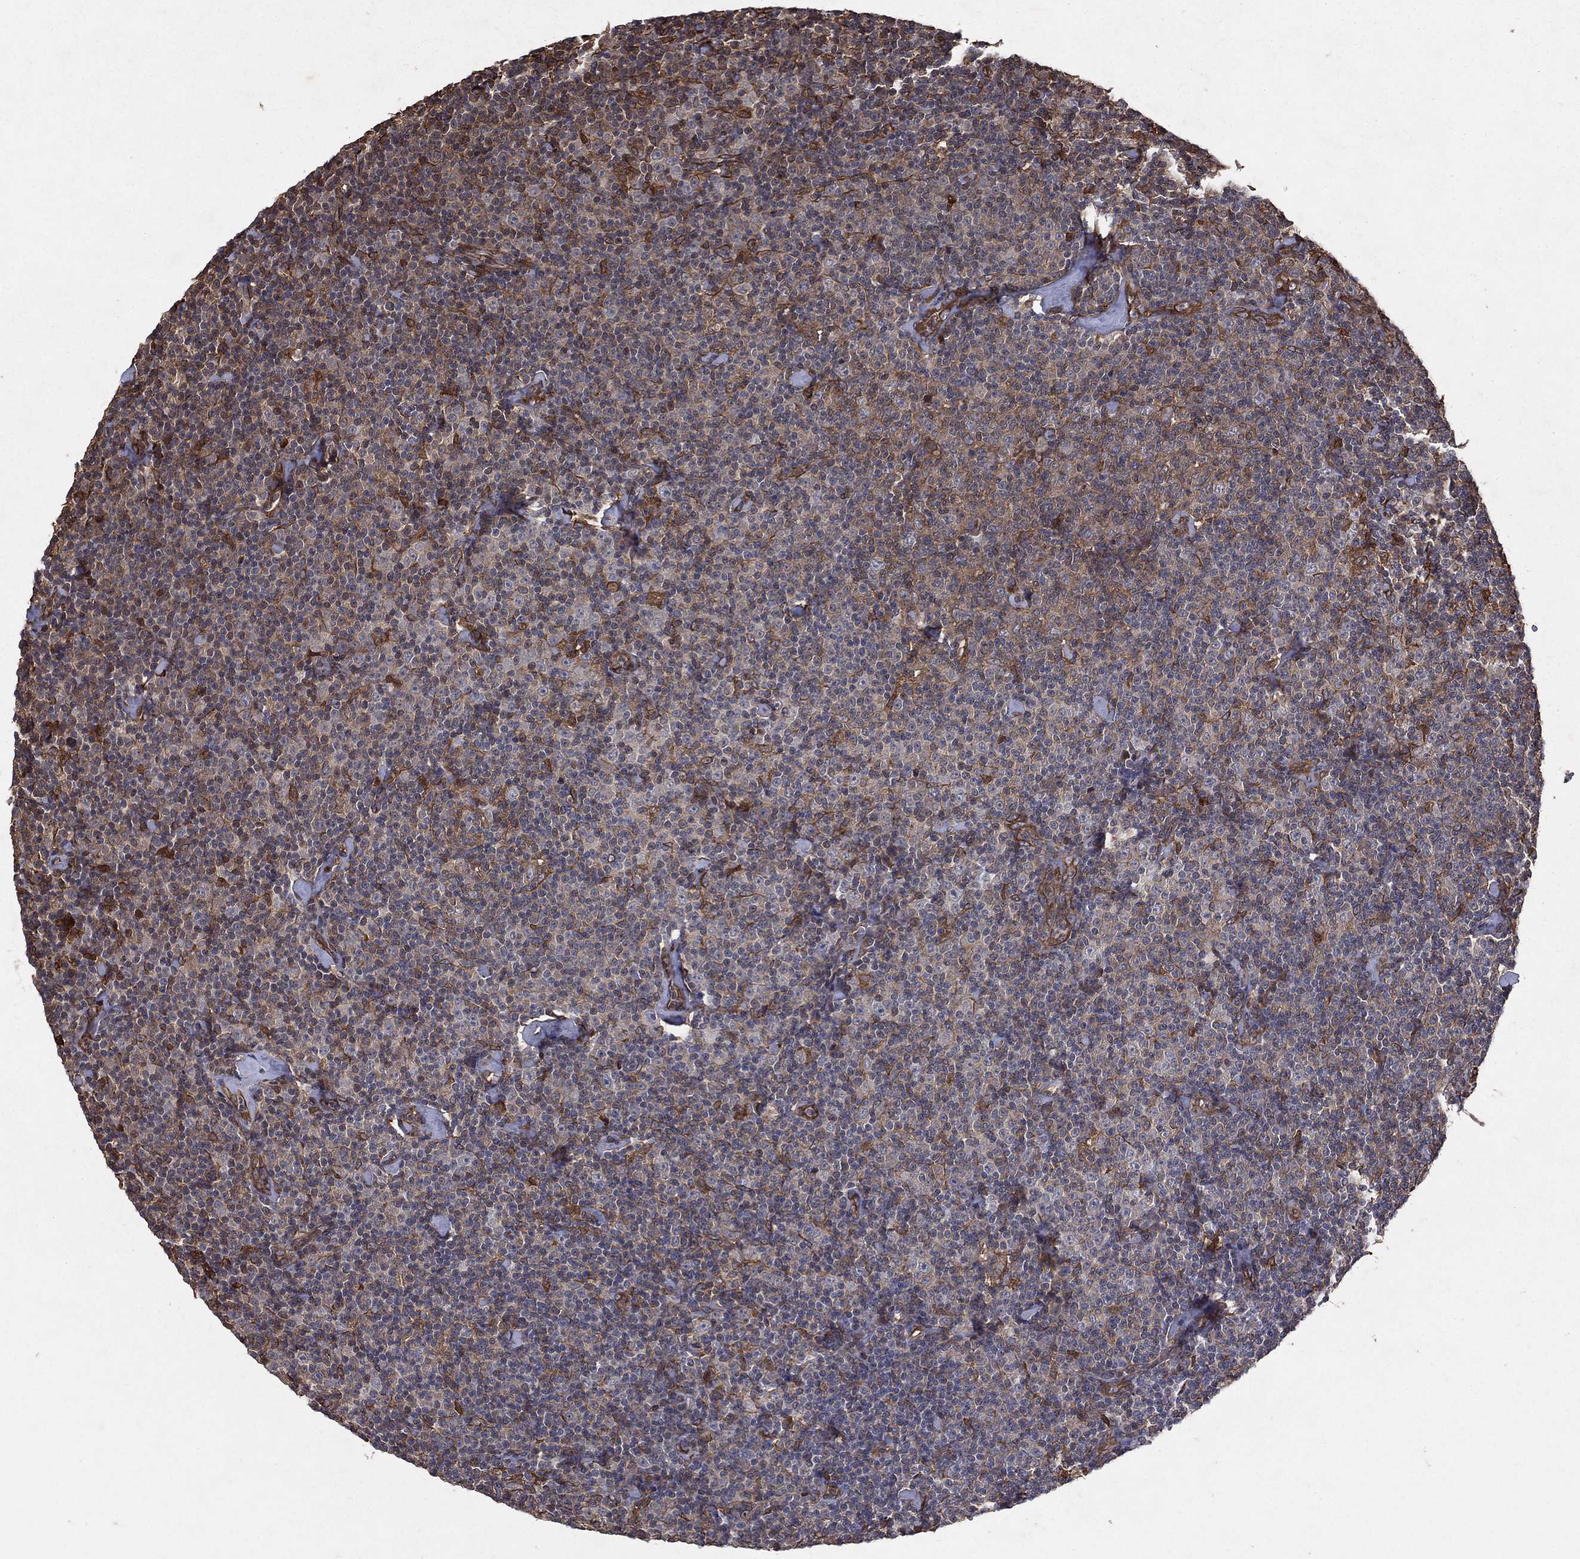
{"staining": {"intensity": "weak", "quantity": "<25%", "location": "cytoplasmic/membranous"}, "tissue": "lymphoma", "cell_type": "Tumor cells", "image_type": "cancer", "snomed": [{"axis": "morphology", "description": "Malignant lymphoma, non-Hodgkin's type, Low grade"}, {"axis": "topography", "description": "Lymph node"}], "caption": "DAB immunohistochemical staining of human malignant lymphoma, non-Hodgkin's type (low-grade) displays no significant expression in tumor cells.", "gene": "DPYSL2", "patient": {"sex": "male", "age": 81}}